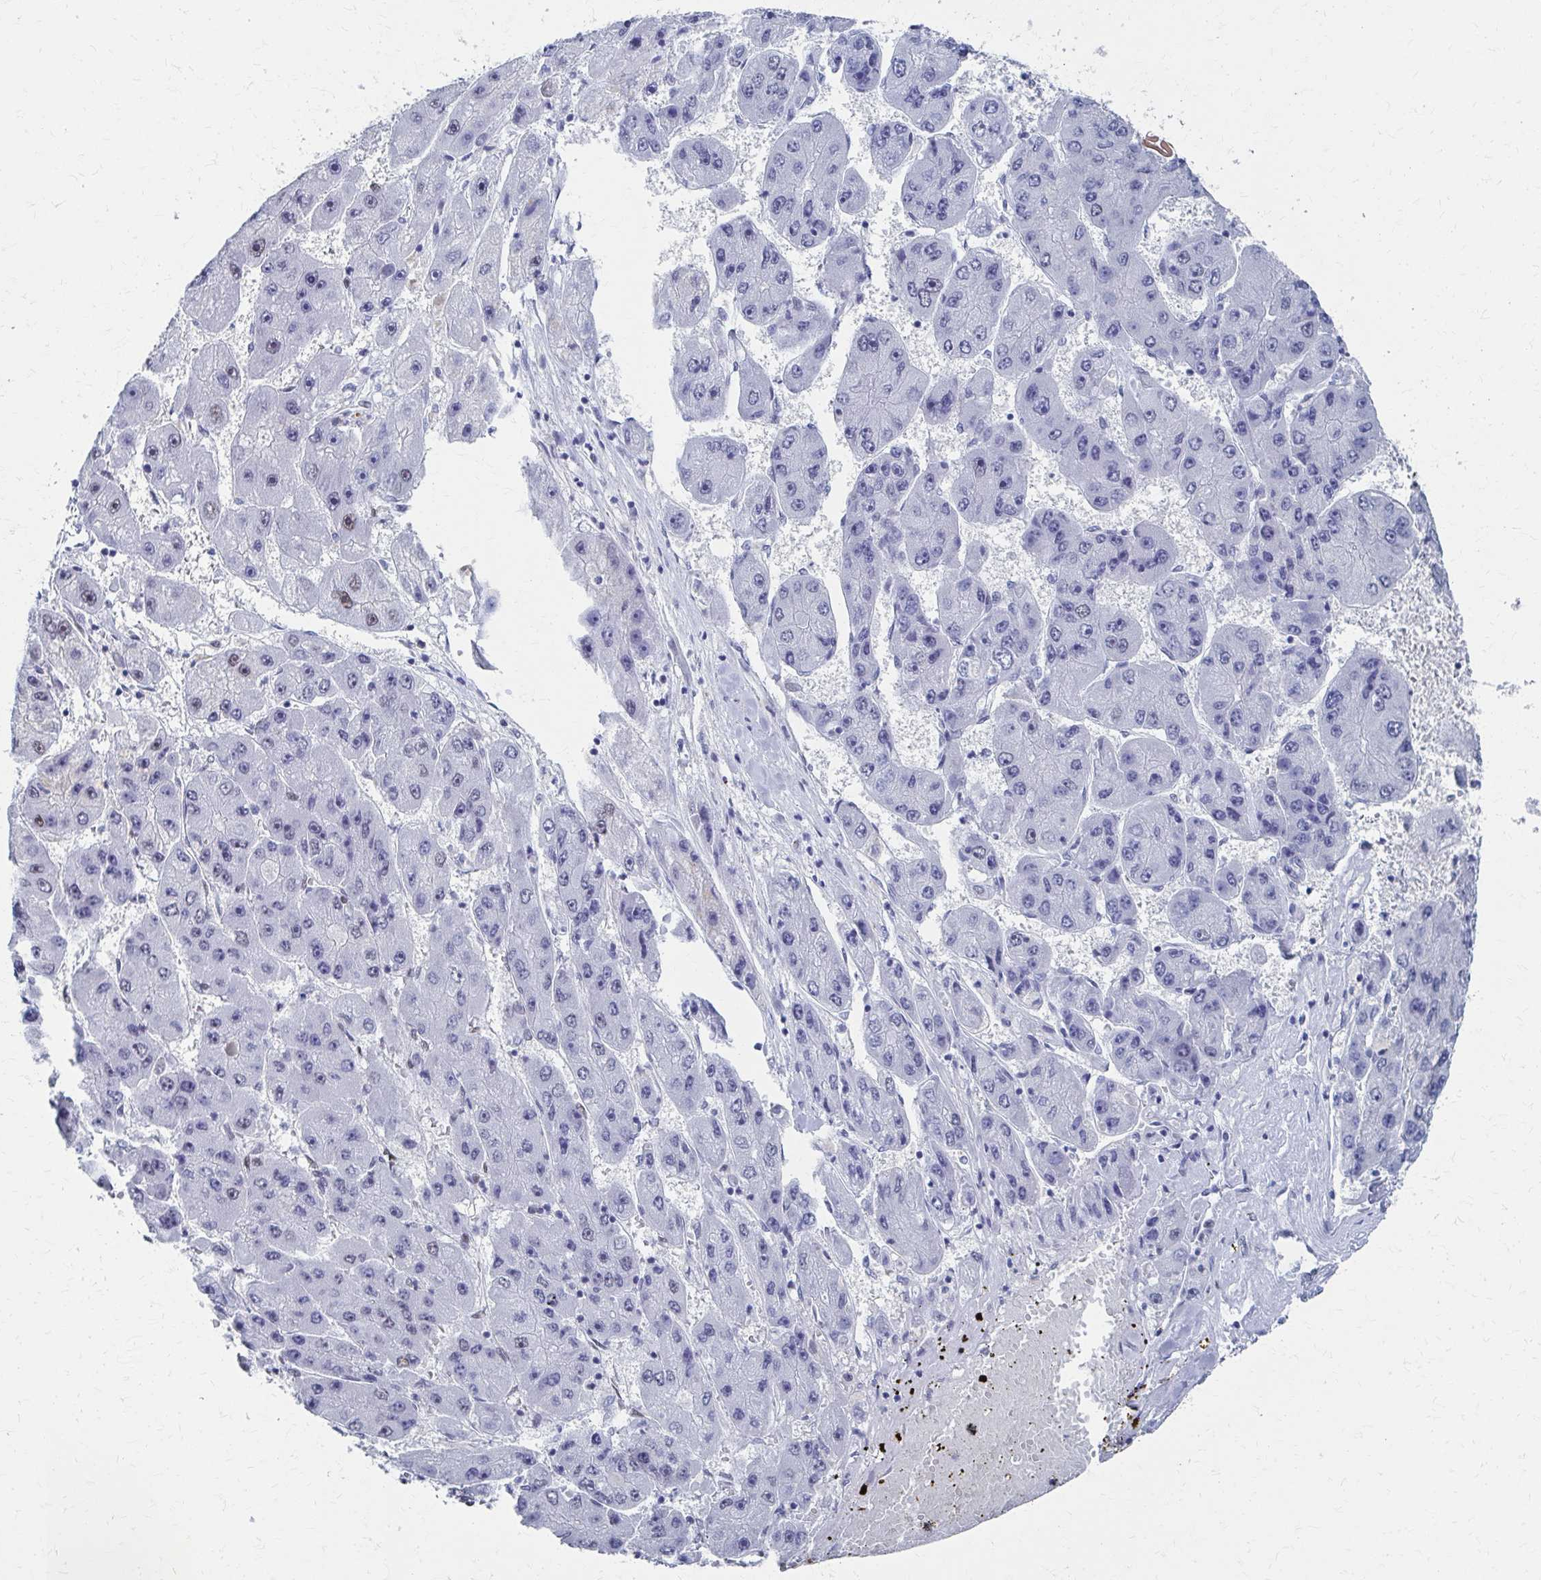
{"staining": {"intensity": "moderate", "quantity": "<25%", "location": "nuclear"}, "tissue": "liver cancer", "cell_type": "Tumor cells", "image_type": "cancer", "snomed": [{"axis": "morphology", "description": "Carcinoma, Hepatocellular, NOS"}, {"axis": "topography", "description": "Liver"}], "caption": "IHC (DAB) staining of hepatocellular carcinoma (liver) shows moderate nuclear protein expression in approximately <25% of tumor cells.", "gene": "CDIN1", "patient": {"sex": "female", "age": 61}}